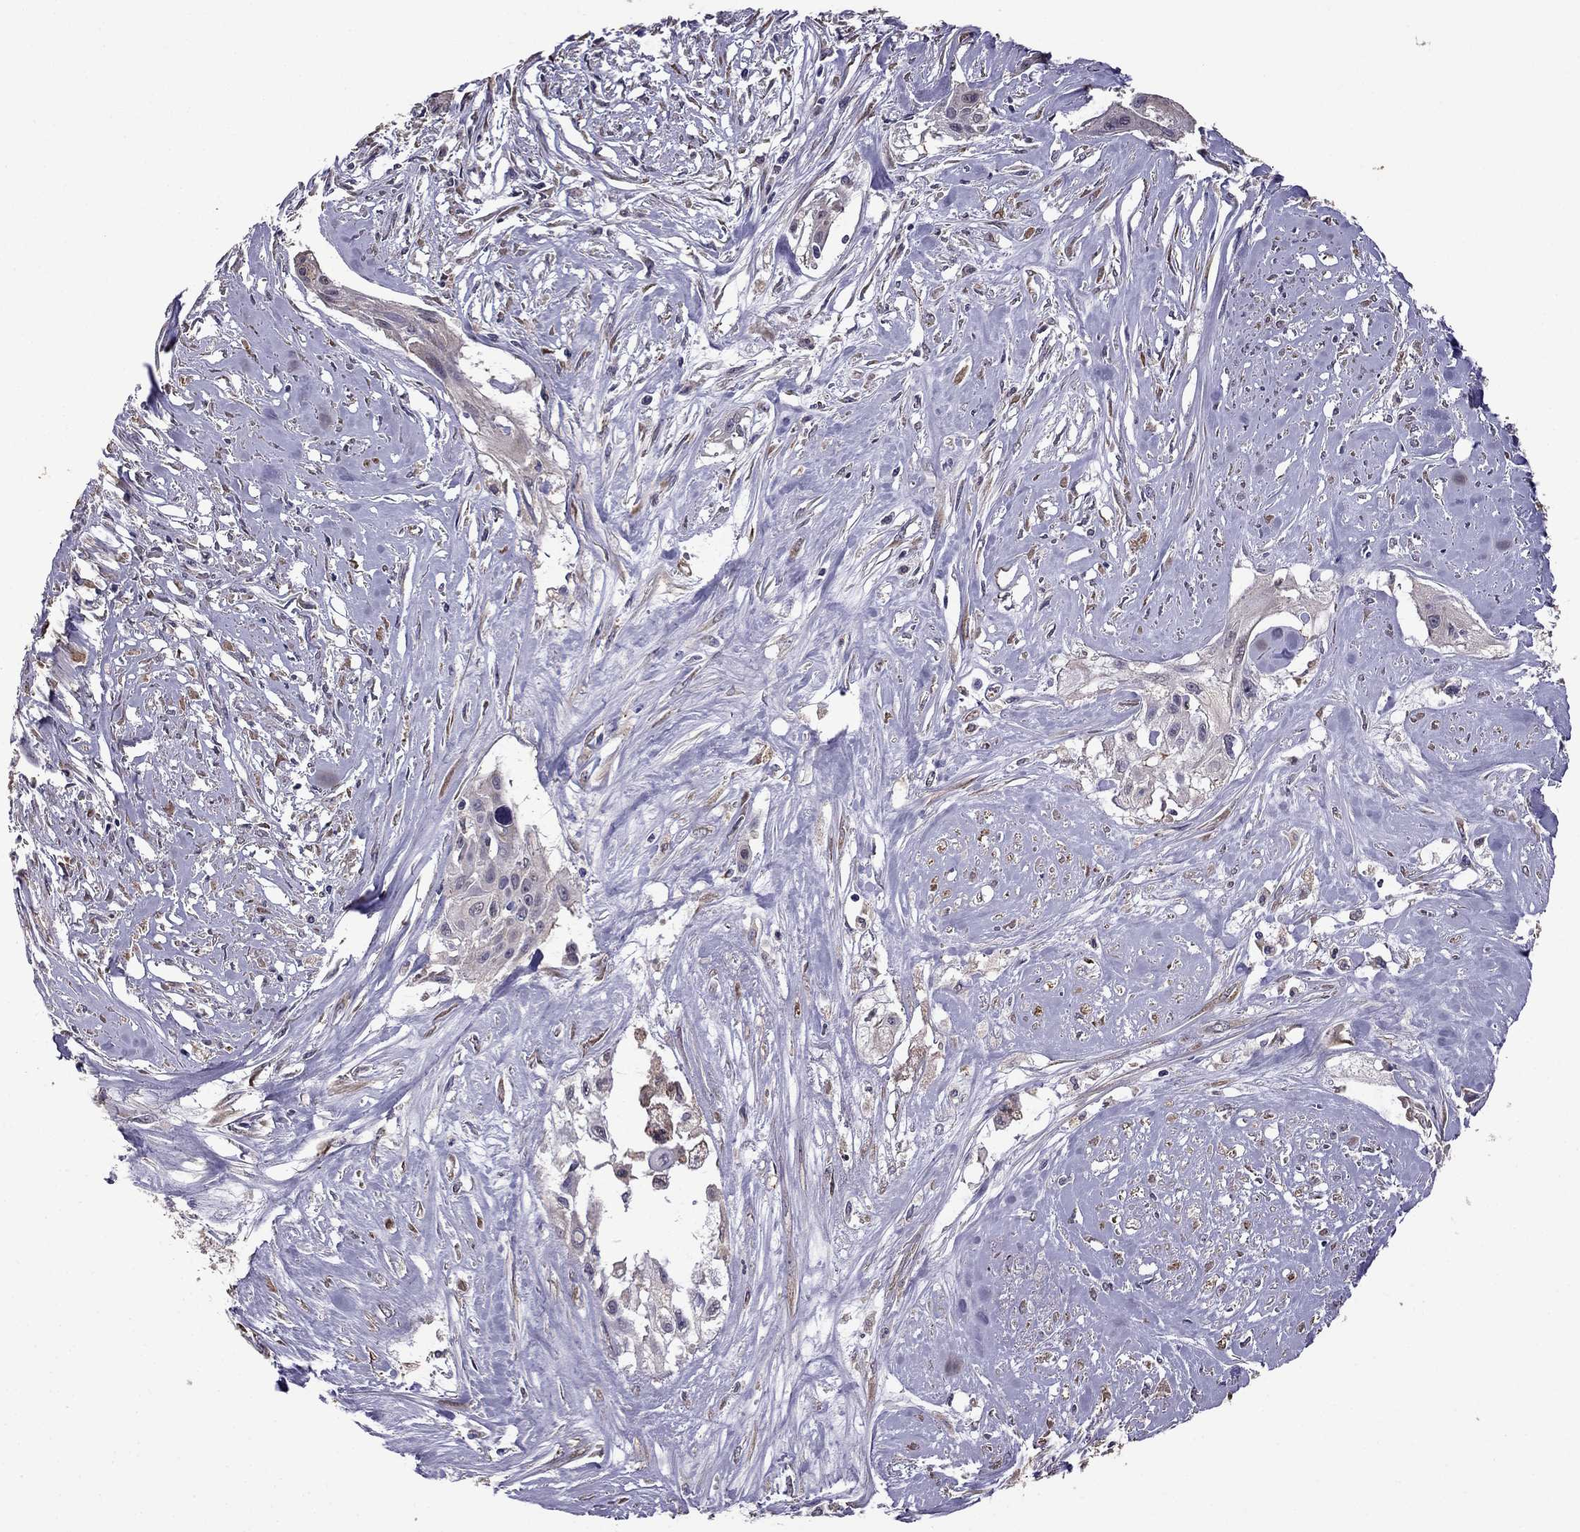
{"staining": {"intensity": "negative", "quantity": "none", "location": "none"}, "tissue": "cervical cancer", "cell_type": "Tumor cells", "image_type": "cancer", "snomed": [{"axis": "morphology", "description": "Squamous cell carcinoma, NOS"}, {"axis": "topography", "description": "Cervix"}], "caption": "Tumor cells show no significant protein expression in cervical cancer (squamous cell carcinoma).", "gene": "CDH9", "patient": {"sex": "female", "age": 49}}